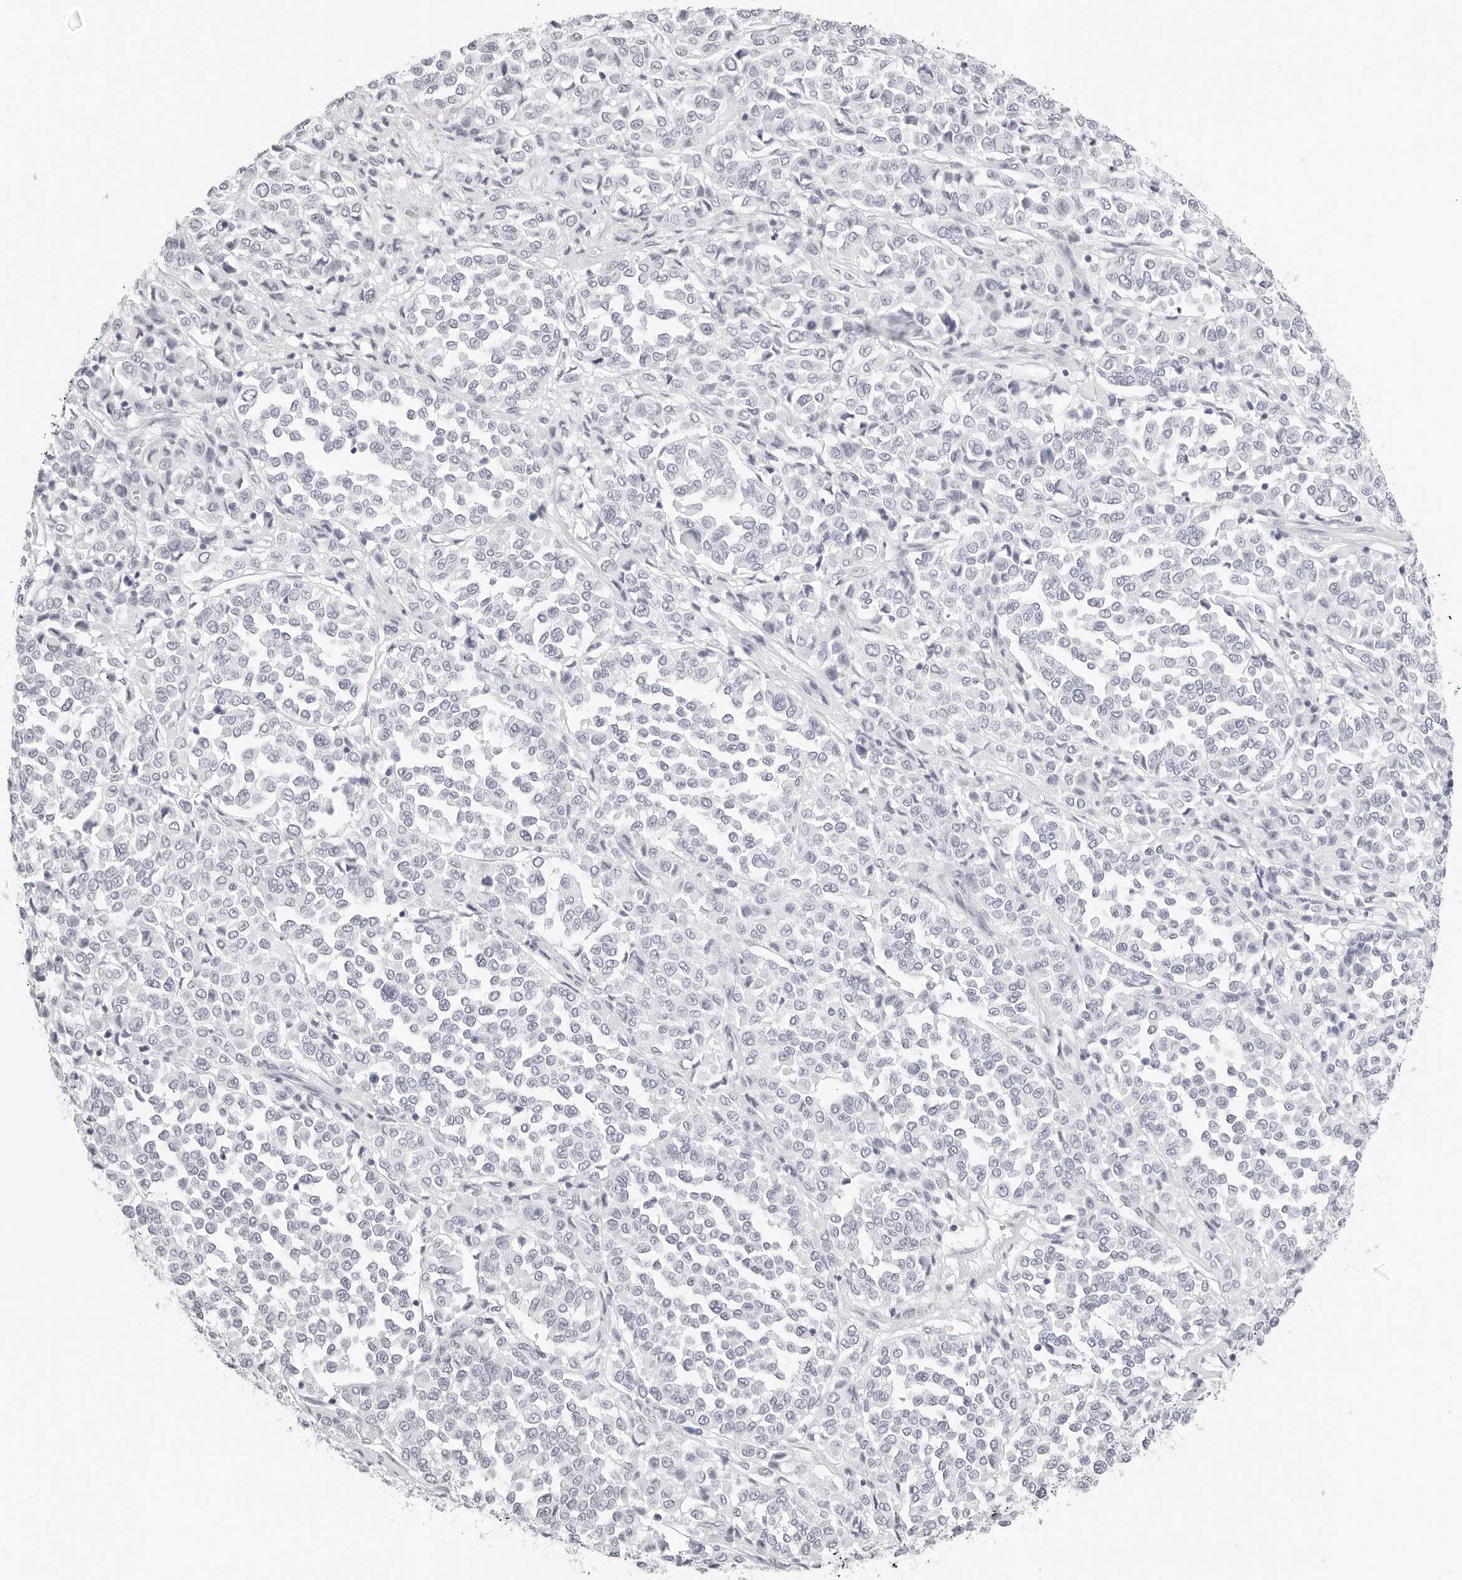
{"staining": {"intensity": "negative", "quantity": "none", "location": "none"}, "tissue": "melanoma", "cell_type": "Tumor cells", "image_type": "cancer", "snomed": [{"axis": "morphology", "description": "Malignant melanoma, Metastatic site"}, {"axis": "topography", "description": "Pancreas"}], "caption": "Malignant melanoma (metastatic site) was stained to show a protein in brown. There is no significant staining in tumor cells.", "gene": "AGMAT", "patient": {"sex": "female", "age": 30}}